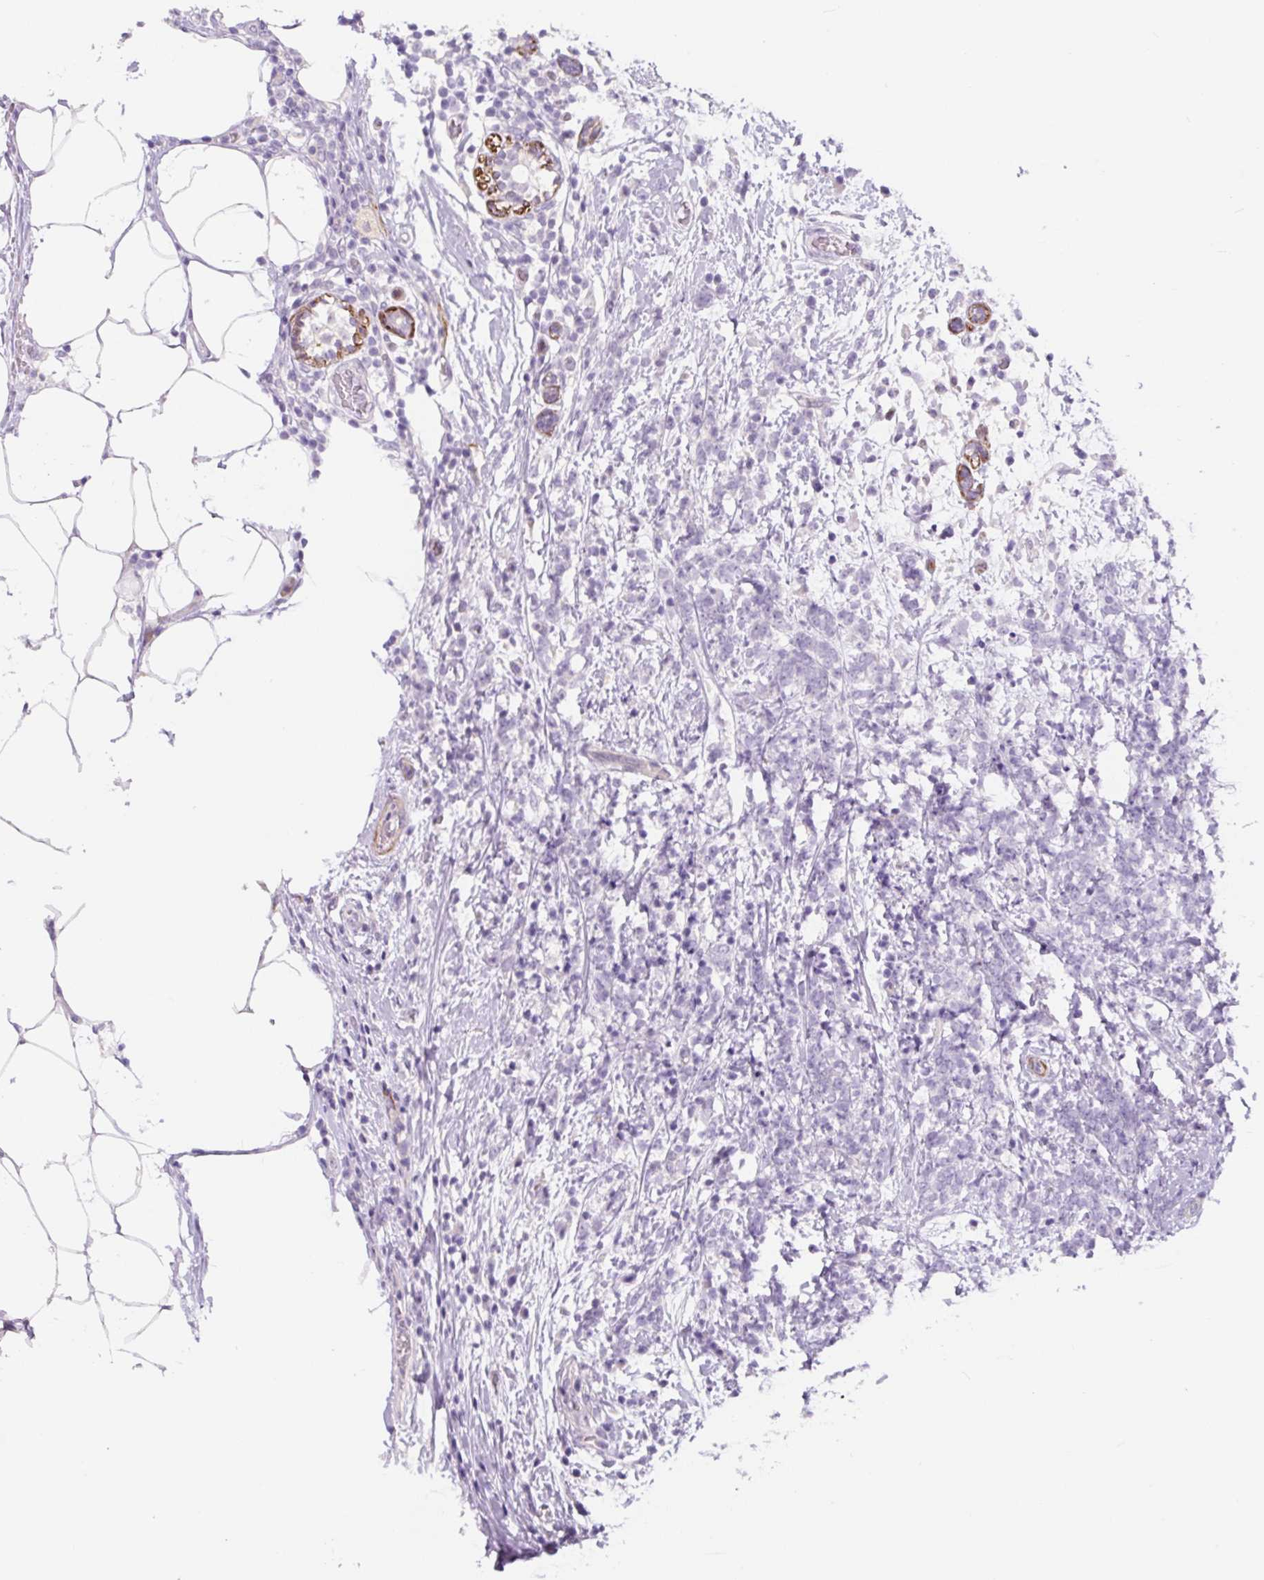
{"staining": {"intensity": "negative", "quantity": "none", "location": "none"}, "tissue": "breast cancer", "cell_type": "Tumor cells", "image_type": "cancer", "snomed": [{"axis": "morphology", "description": "Lobular carcinoma"}, {"axis": "topography", "description": "Breast"}], "caption": "Micrograph shows no significant protein expression in tumor cells of breast lobular carcinoma. (DAB (3,3'-diaminobenzidine) immunohistochemistry visualized using brightfield microscopy, high magnification).", "gene": "CCL25", "patient": {"sex": "female", "age": 58}}